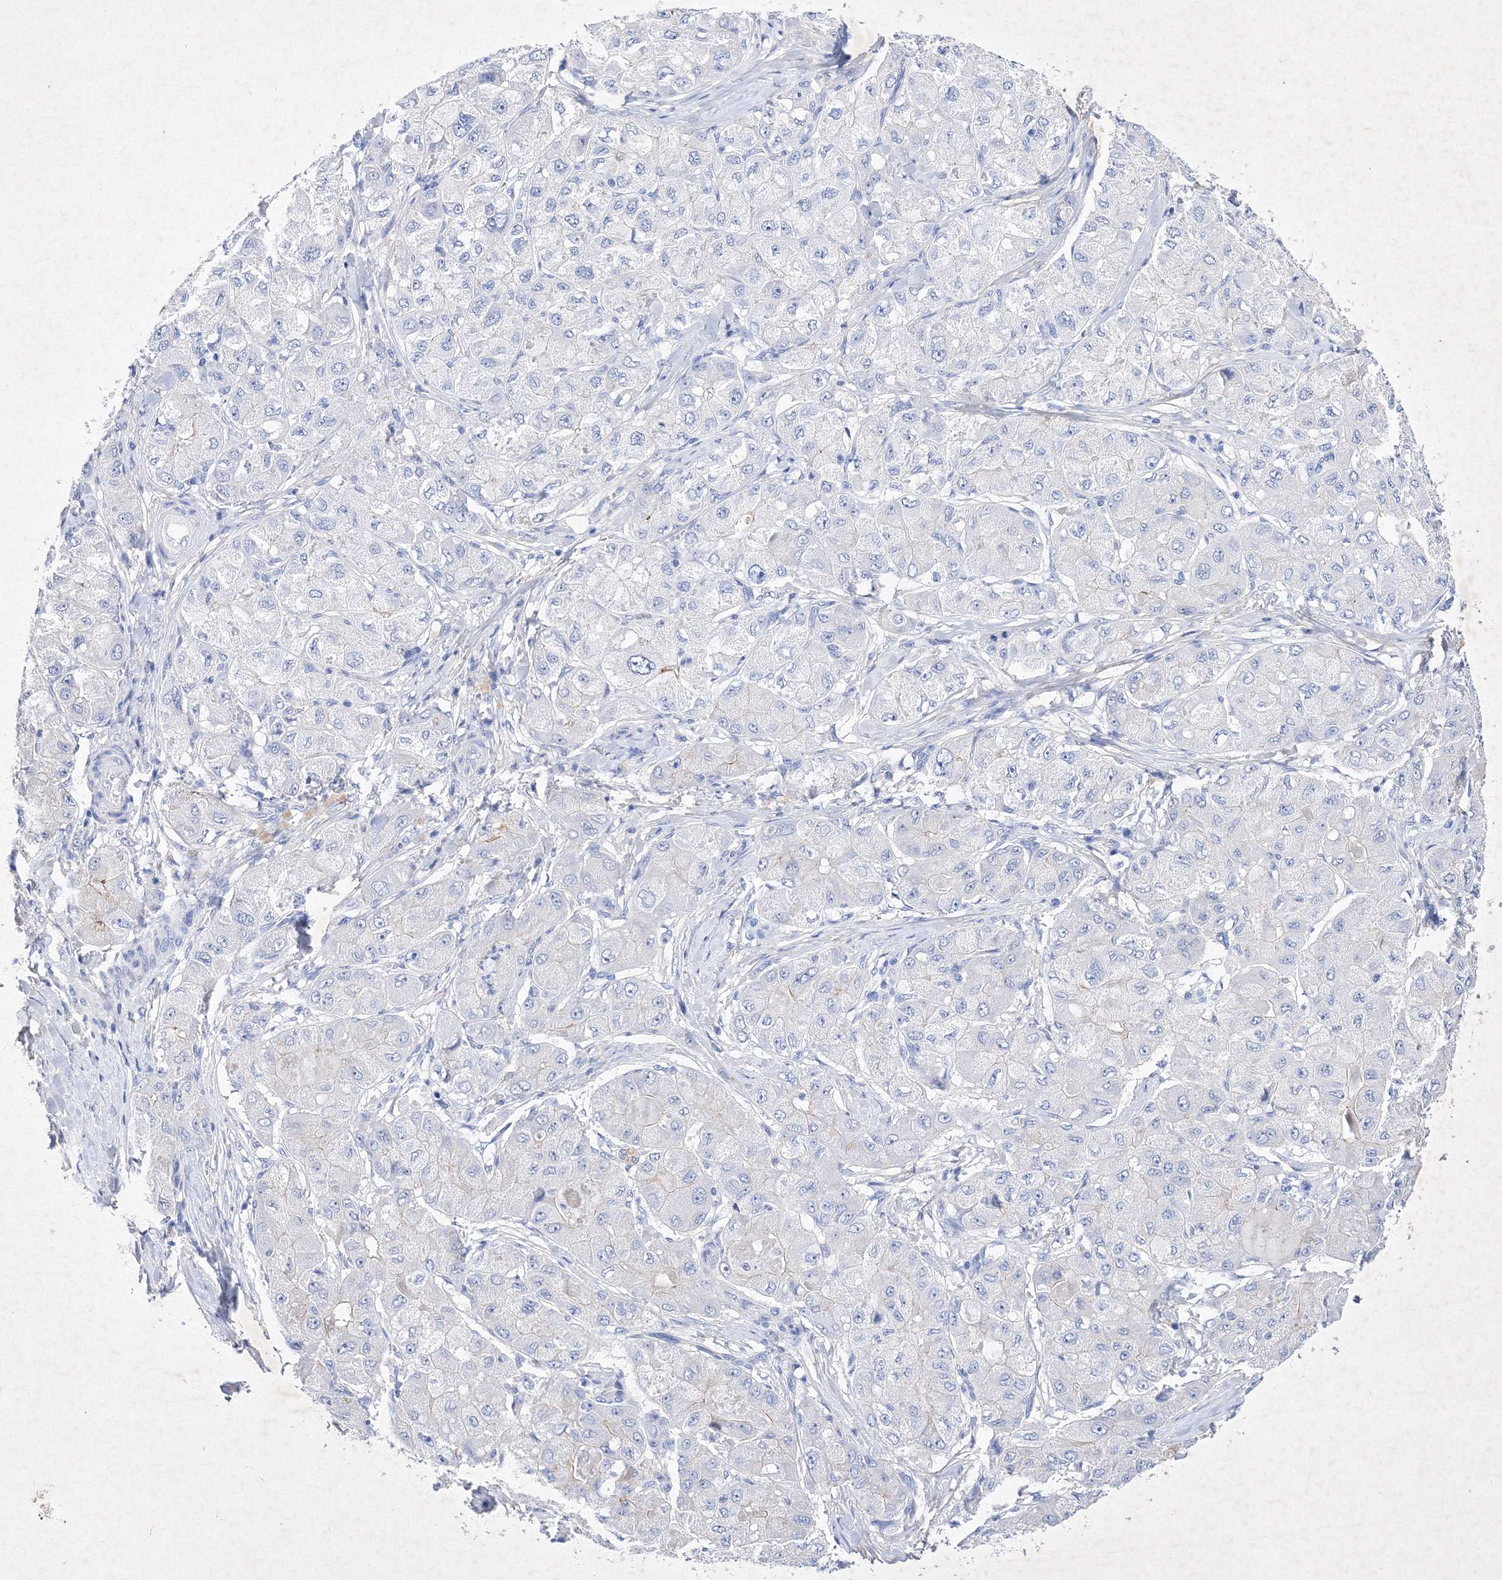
{"staining": {"intensity": "negative", "quantity": "none", "location": "none"}, "tissue": "liver cancer", "cell_type": "Tumor cells", "image_type": "cancer", "snomed": [{"axis": "morphology", "description": "Carcinoma, Hepatocellular, NOS"}, {"axis": "topography", "description": "Liver"}], "caption": "Histopathology image shows no significant protein positivity in tumor cells of liver cancer.", "gene": "GPN1", "patient": {"sex": "male", "age": 80}}